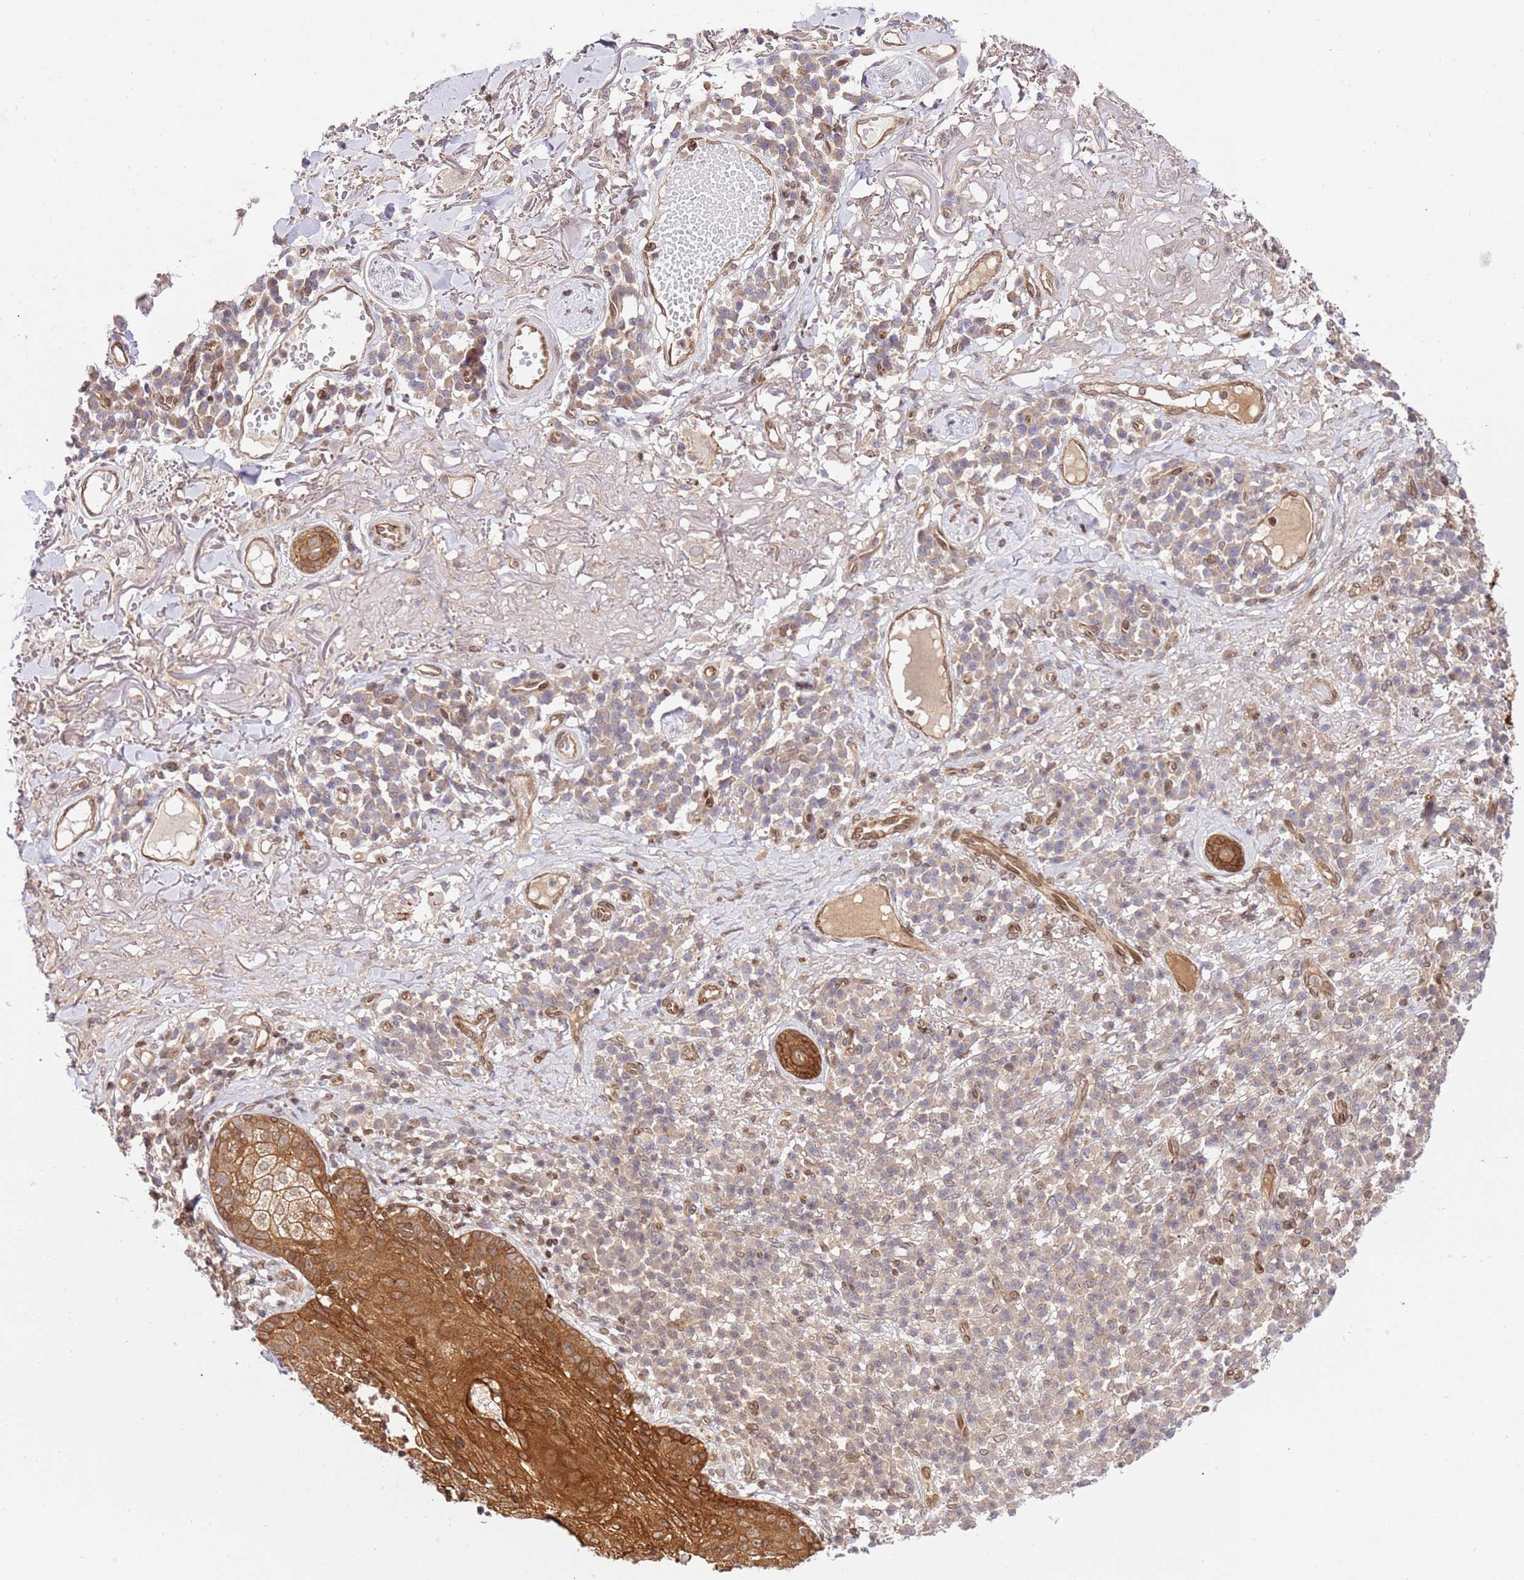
{"staining": {"intensity": "strong", "quantity": ">75%", "location": "cytoplasmic/membranous"}, "tissue": "skin cancer", "cell_type": "Tumor cells", "image_type": "cancer", "snomed": [{"axis": "morphology", "description": "Squamous cell carcinoma in situ, NOS"}, {"axis": "morphology", "description": "Squamous cell carcinoma, NOS"}, {"axis": "topography", "description": "Skin"}], "caption": "Protein analysis of squamous cell carcinoma (skin) tissue demonstrates strong cytoplasmic/membranous expression in about >75% of tumor cells. (IHC, brightfield microscopy, high magnification).", "gene": "TRIM37", "patient": {"sex": "male", "age": 93}}